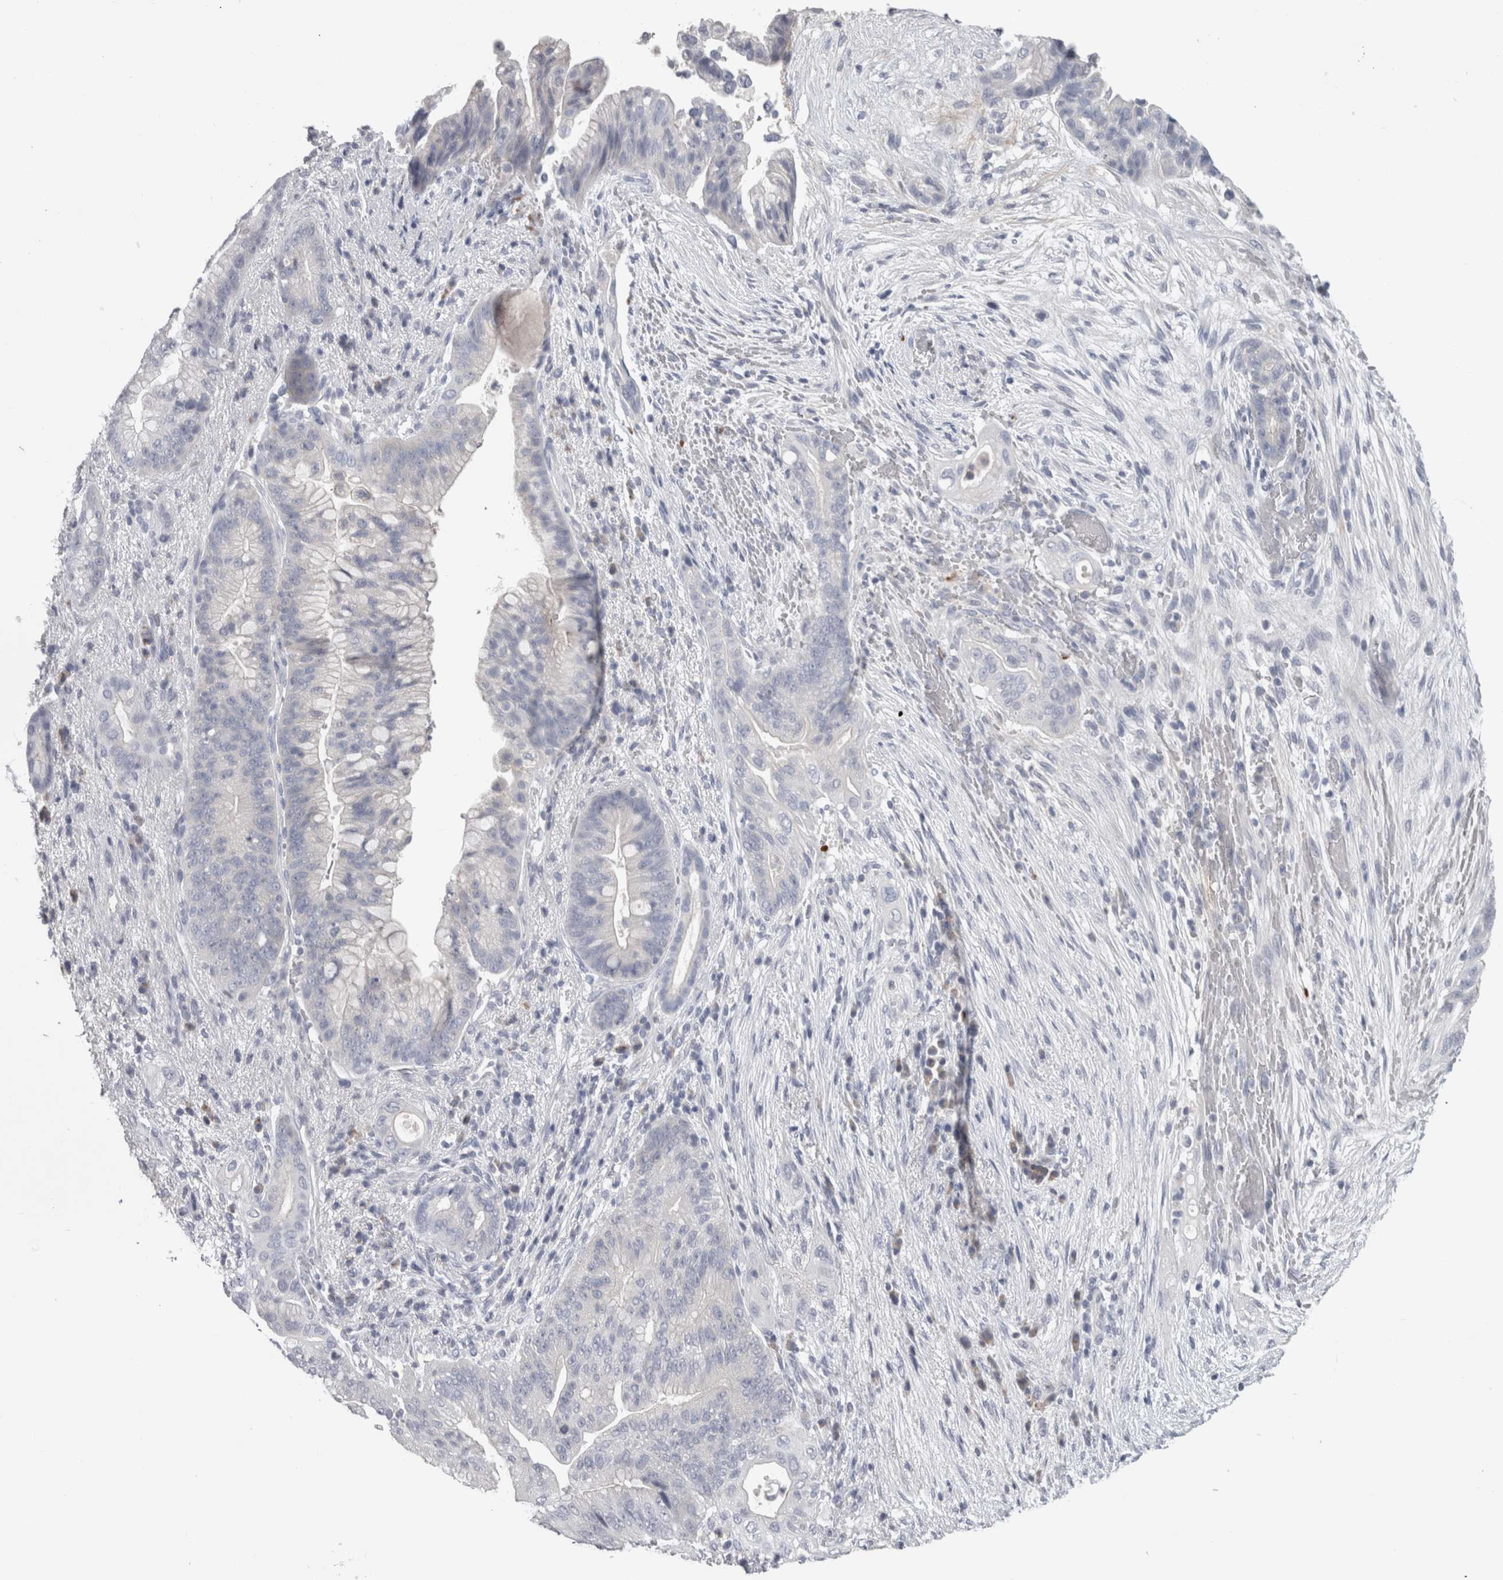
{"staining": {"intensity": "negative", "quantity": "none", "location": "none"}, "tissue": "pancreatic cancer", "cell_type": "Tumor cells", "image_type": "cancer", "snomed": [{"axis": "morphology", "description": "Adenocarcinoma, NOS"}, {"axis": "topography", "description": "Pancreas"}], "caption": "An immunohistochemistry histopathology image of pancreatic adenocarcinoma is shown. There is no staining in tumor cells of pancreatic adenocarcinoma.", "gene": "TCAP", "patient": {"sex": "male", "age": 53}}